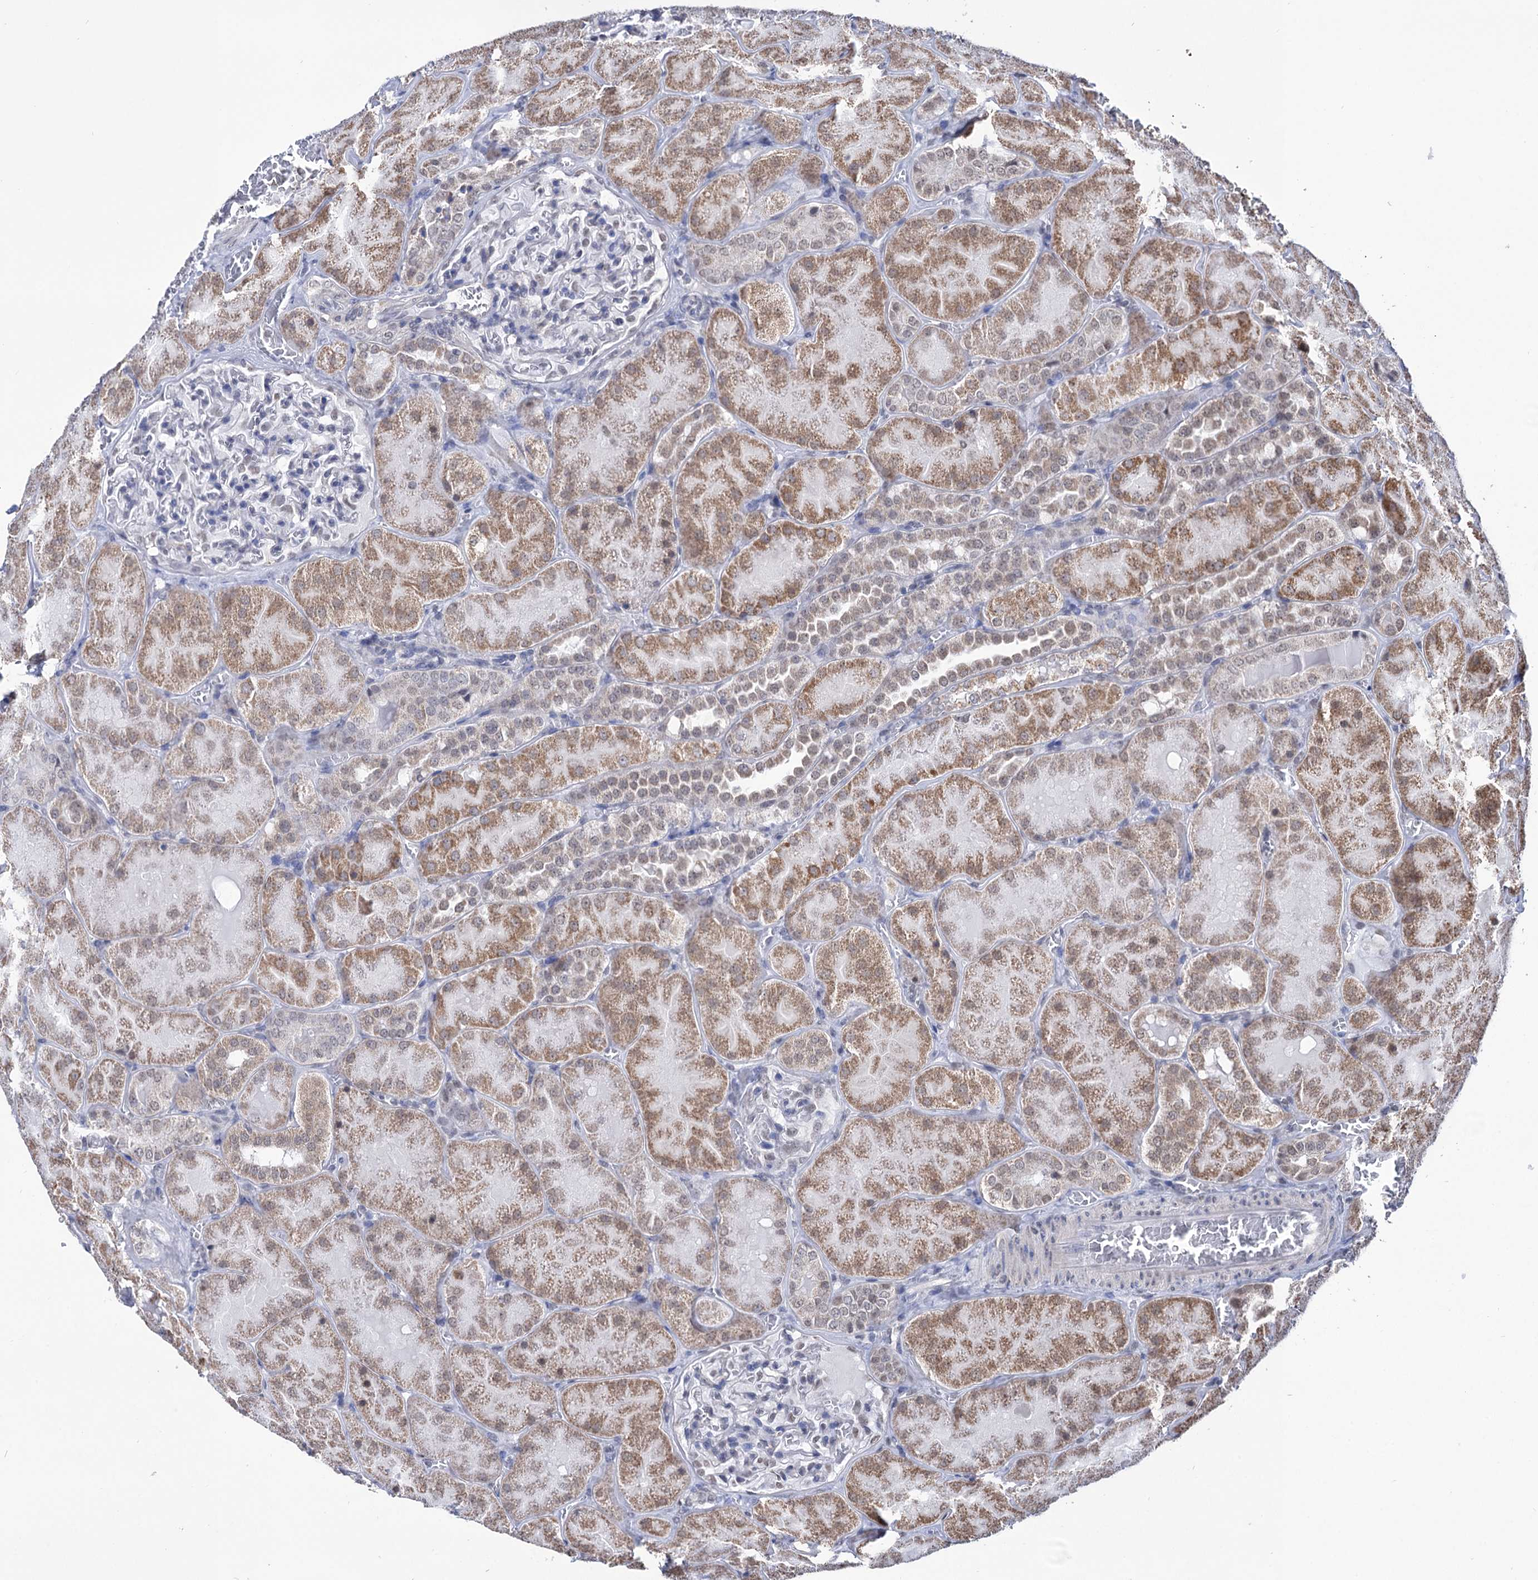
{"staining": {"intensity": "negative", "quantity": "none", "location": "none"}, "tissue": "kidney", "cell_type": "Cells in glomeruli", "image_type": "normal", "snomed": [{"axis": "morphology", "description": "Normal tissue, NOS"}, {"axis": "topography", "description": "Kidney"}], "caption": "The IHC photomicrograph has no significant staining in cells in glomeruli of kidney.", "gene": "ABHD10", "patient": {"sex": "male", "age": 28}}